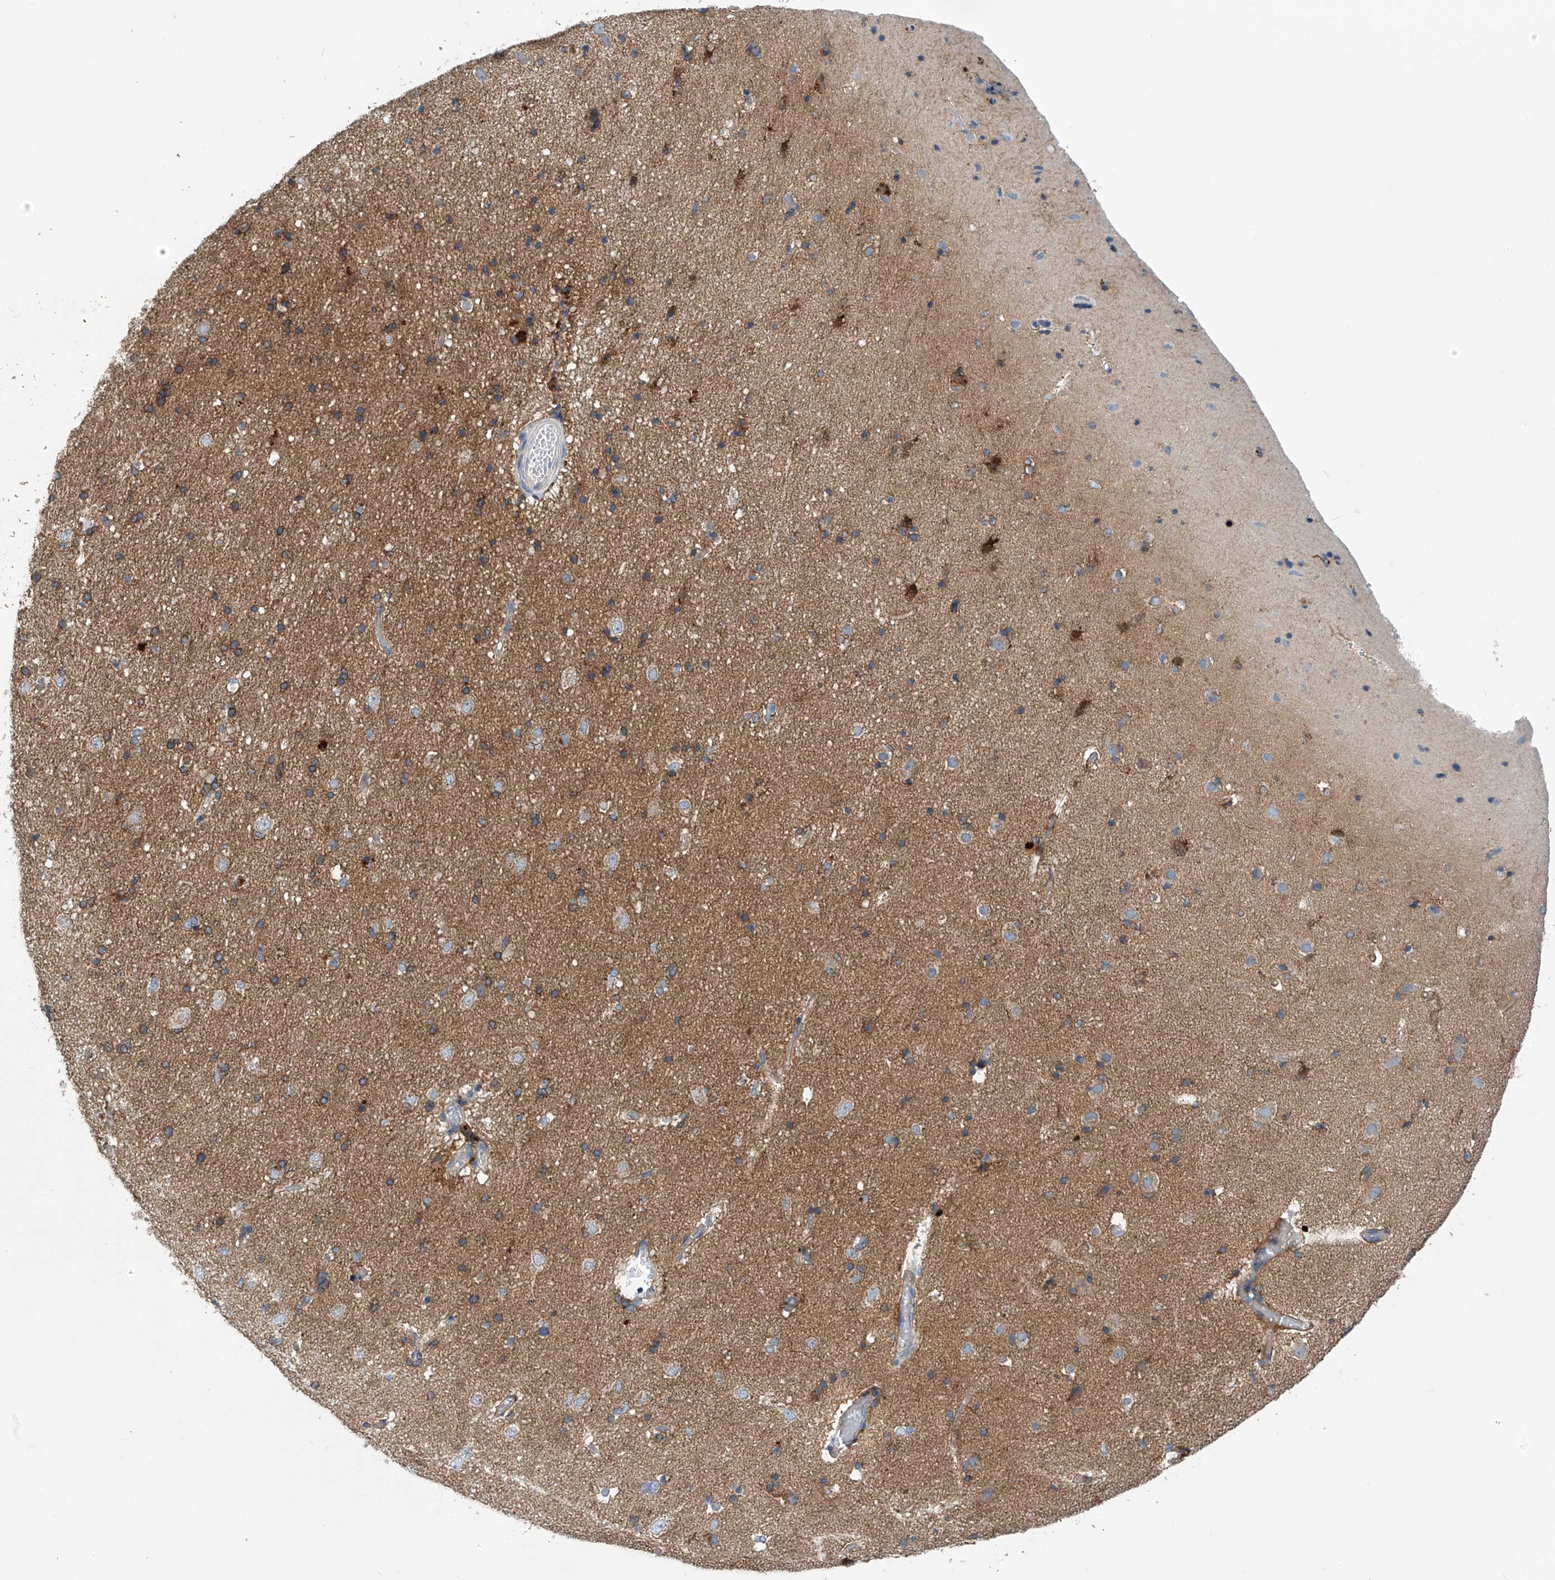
{"staining": {"intensity": "negative", "quantity": "none", "location": "none"}, "tissue": "cerebral cortex", "cell_type": "Endothelial cells", "image_type": "normal", "snomed": [{"axis": "morphology", "description": "Normal tissue, NOS"}, {"axis": "topography", "description": "Cerebral cortex"}], "caption": "Image shows no protein positivity in endothelial cells of benign cerebral cortex.", "gene": "P2RX7", "patient": {"sex": "male", "age": 34}}